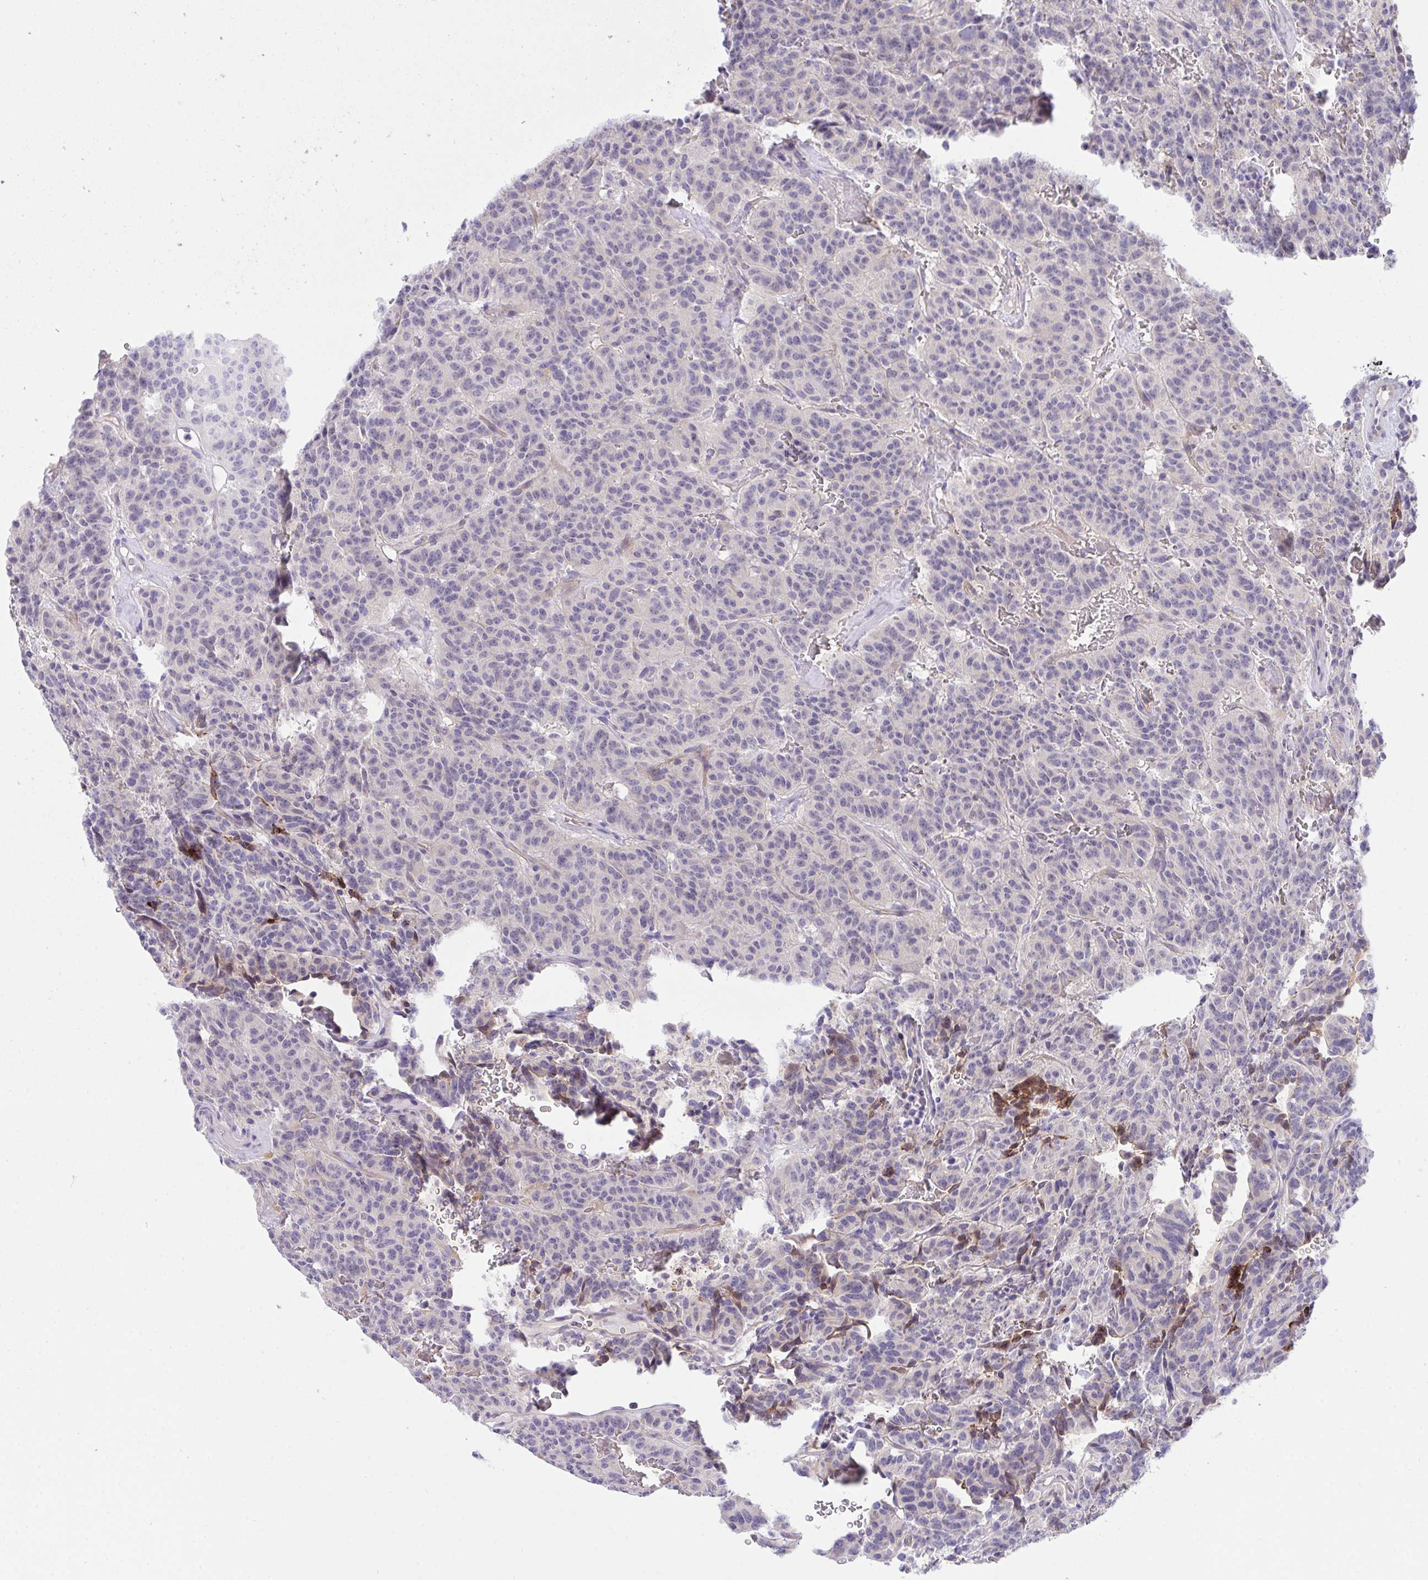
{"staining": {"intensity": "negative", "quantity": "none", "location": "none"}, "tissue": "carcinoid", "cell_type": "Tumor cells", "image_type": "cancer", "snomed": [{"axis": "morphology", "description": "Carcinoid, malignant, NOS"}, {"axis": "topography", "description": "Lung"}], "caption": "DAB (3,3'-diaminobenzidine) immunohistochemical staining of carcinoid (malignant) exhibits no significant staining in tumor cells. (Immunohistochemistry (ihc), brightfield microscopy, high magnification).", "gene": "HOXD12", "patient": {"sex": "female", "age": 61}}